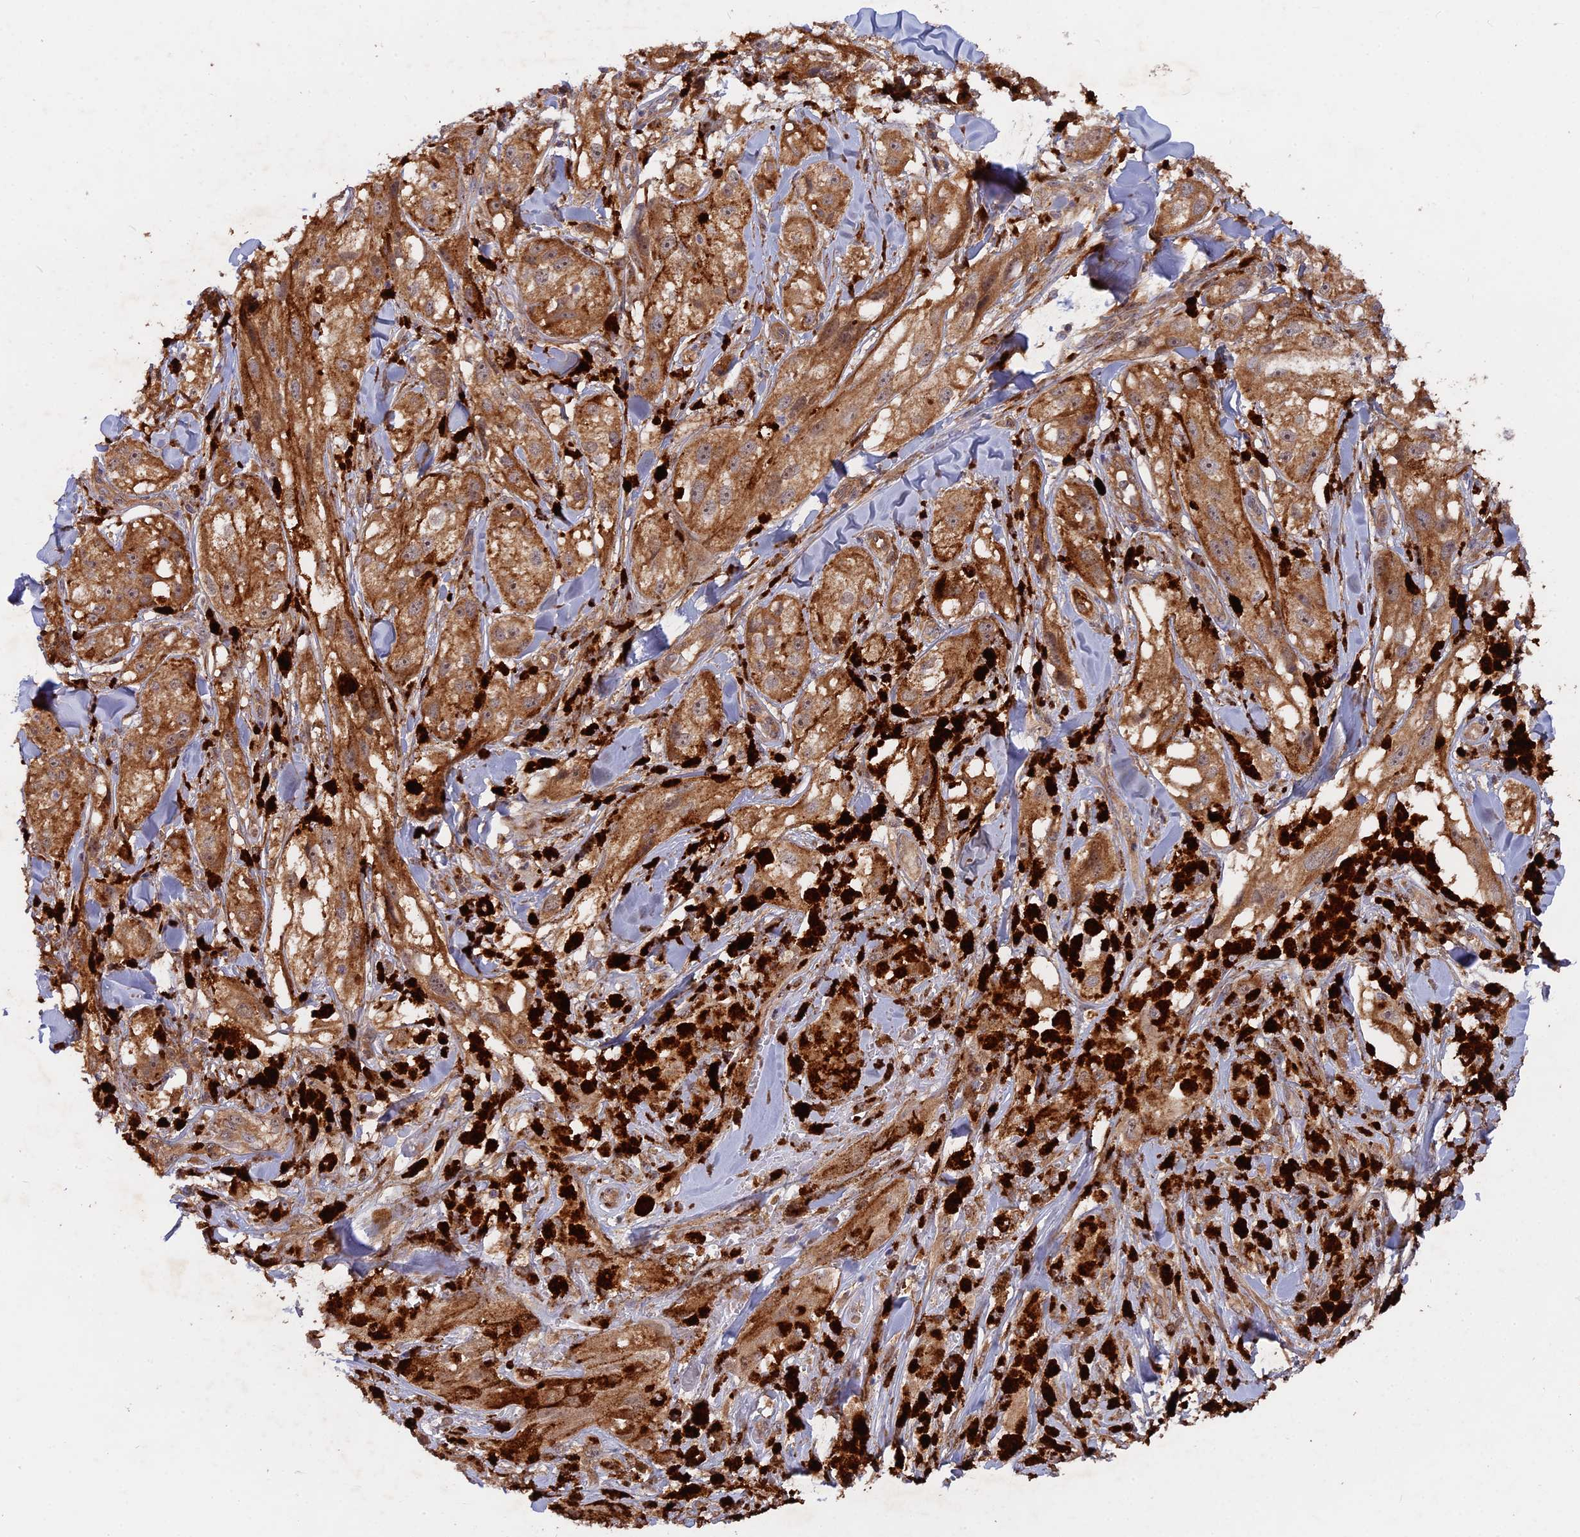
{"staining": {"intensity": "moderate", "quantity": ">75%", "location": "cytoplasmic/membranous"}, "tissue": "melanoma", "cell_type": "Tumor cells", "image_type": "cancer", "snomed": [{"axis": "morphology", "description": "Malignant melanoma, NOS"}, {"axis": "topography", "description": "Skin"}], "caption": "Tumor cells demonstrate medium levels of moderate cytoplasmic/membranous staining in approximately >75% of cells in human malignant melanoma.", "gene": "SAC3D1", "patient": {"sex": "male", "age": 88}}